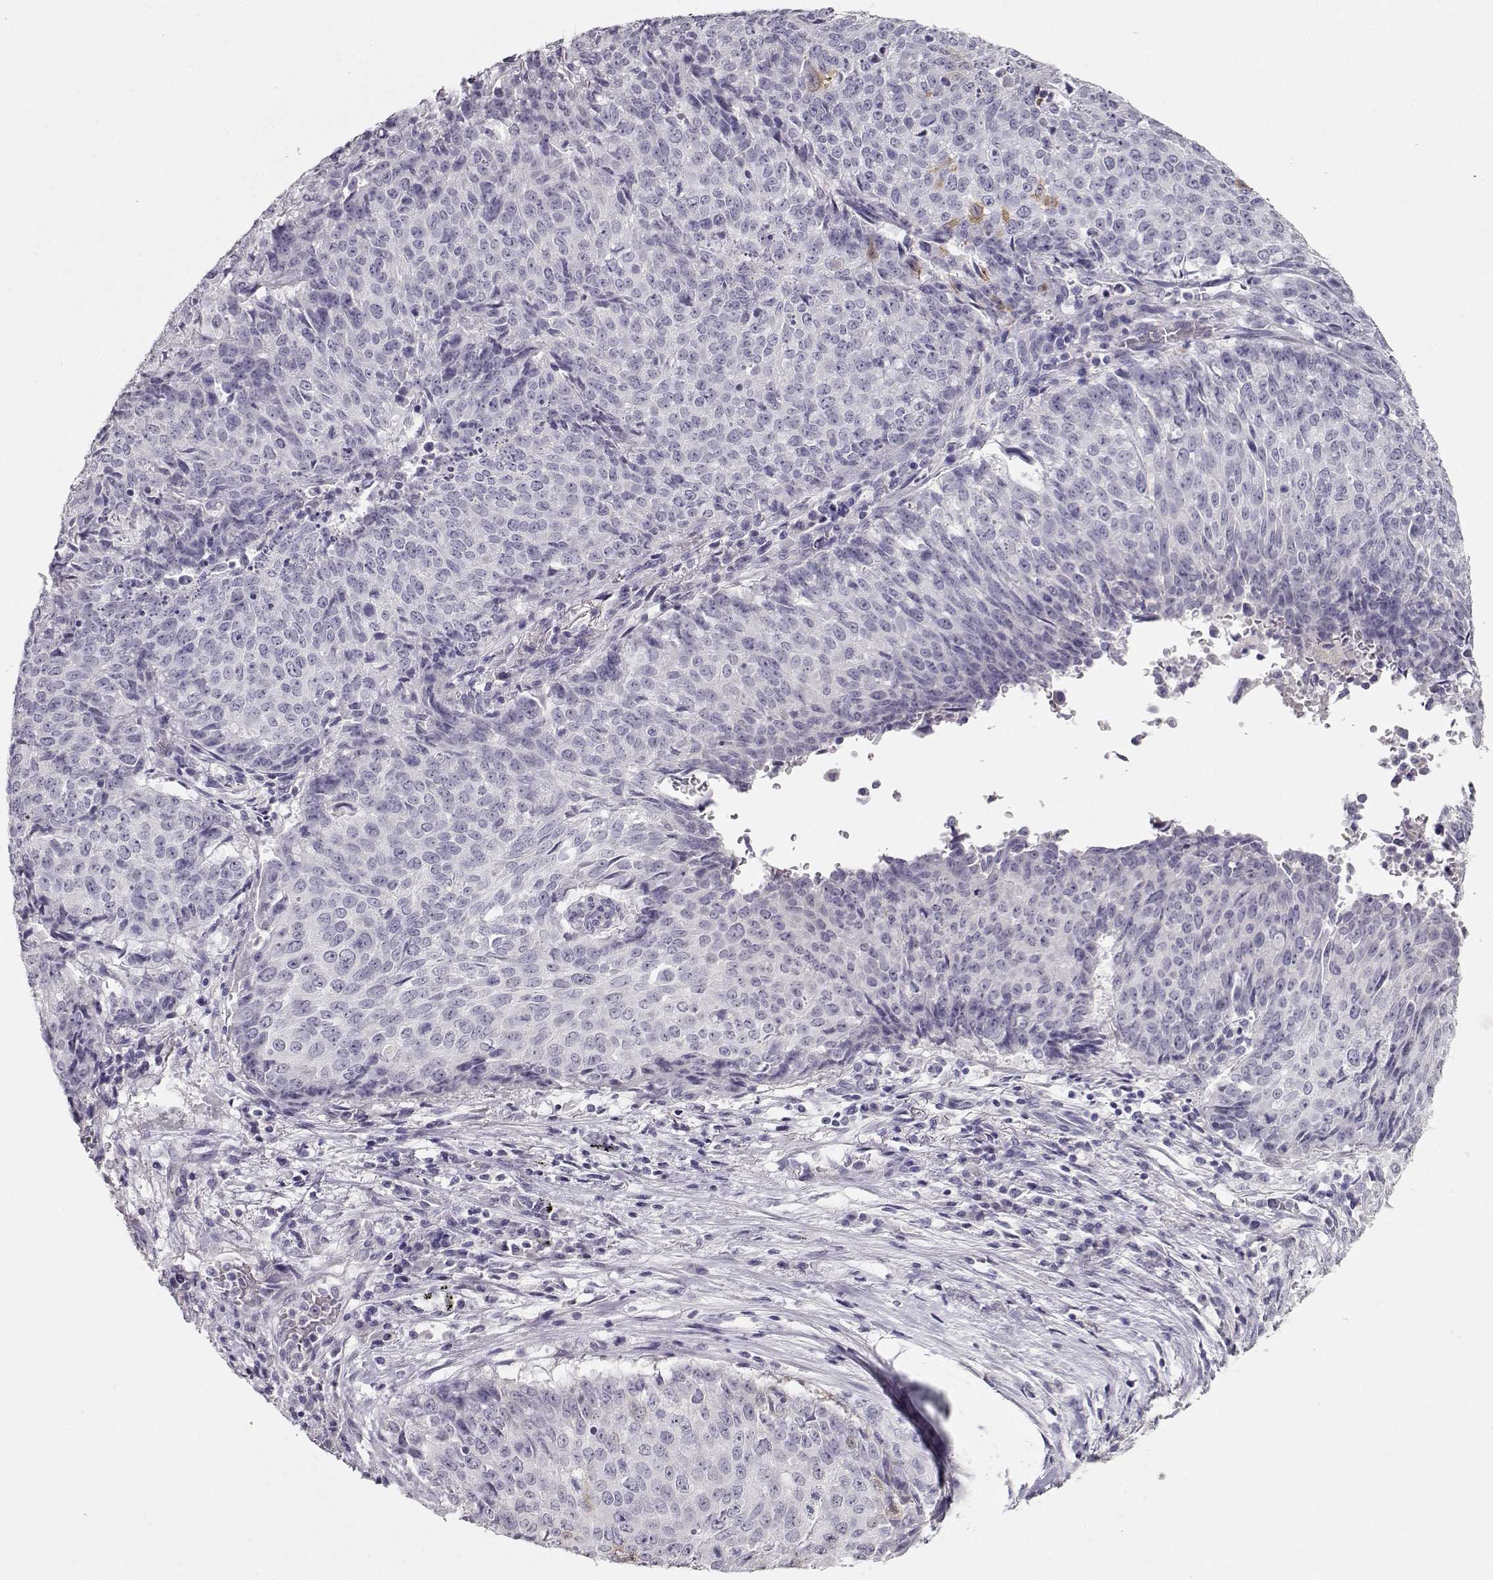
{"staining": {"intensity": "negative", "quantity": "none", "location": "none"}, "tissue": "lung cancer", "cell_type": "Tumor cells", "image_type": "cancer", "snomed": [{"axis": "morphology", "description": "Normal tissue, NOS"}, {"axis": "morphology", "description": "Squamous cell carcinoma, NOS"}, {"axis": "topography", "description": "Bronchus"}, {"axis": "topography", "description": "Lung"}], "caption": "High power microscopy photomicrograph of an immunohistochemistry image of lung cancer (squamous cell carcinoma), revealing no significant expression in tumor cells.", "gene": "MAGEC1", "patient": {"sex": "male", "age": 64}}